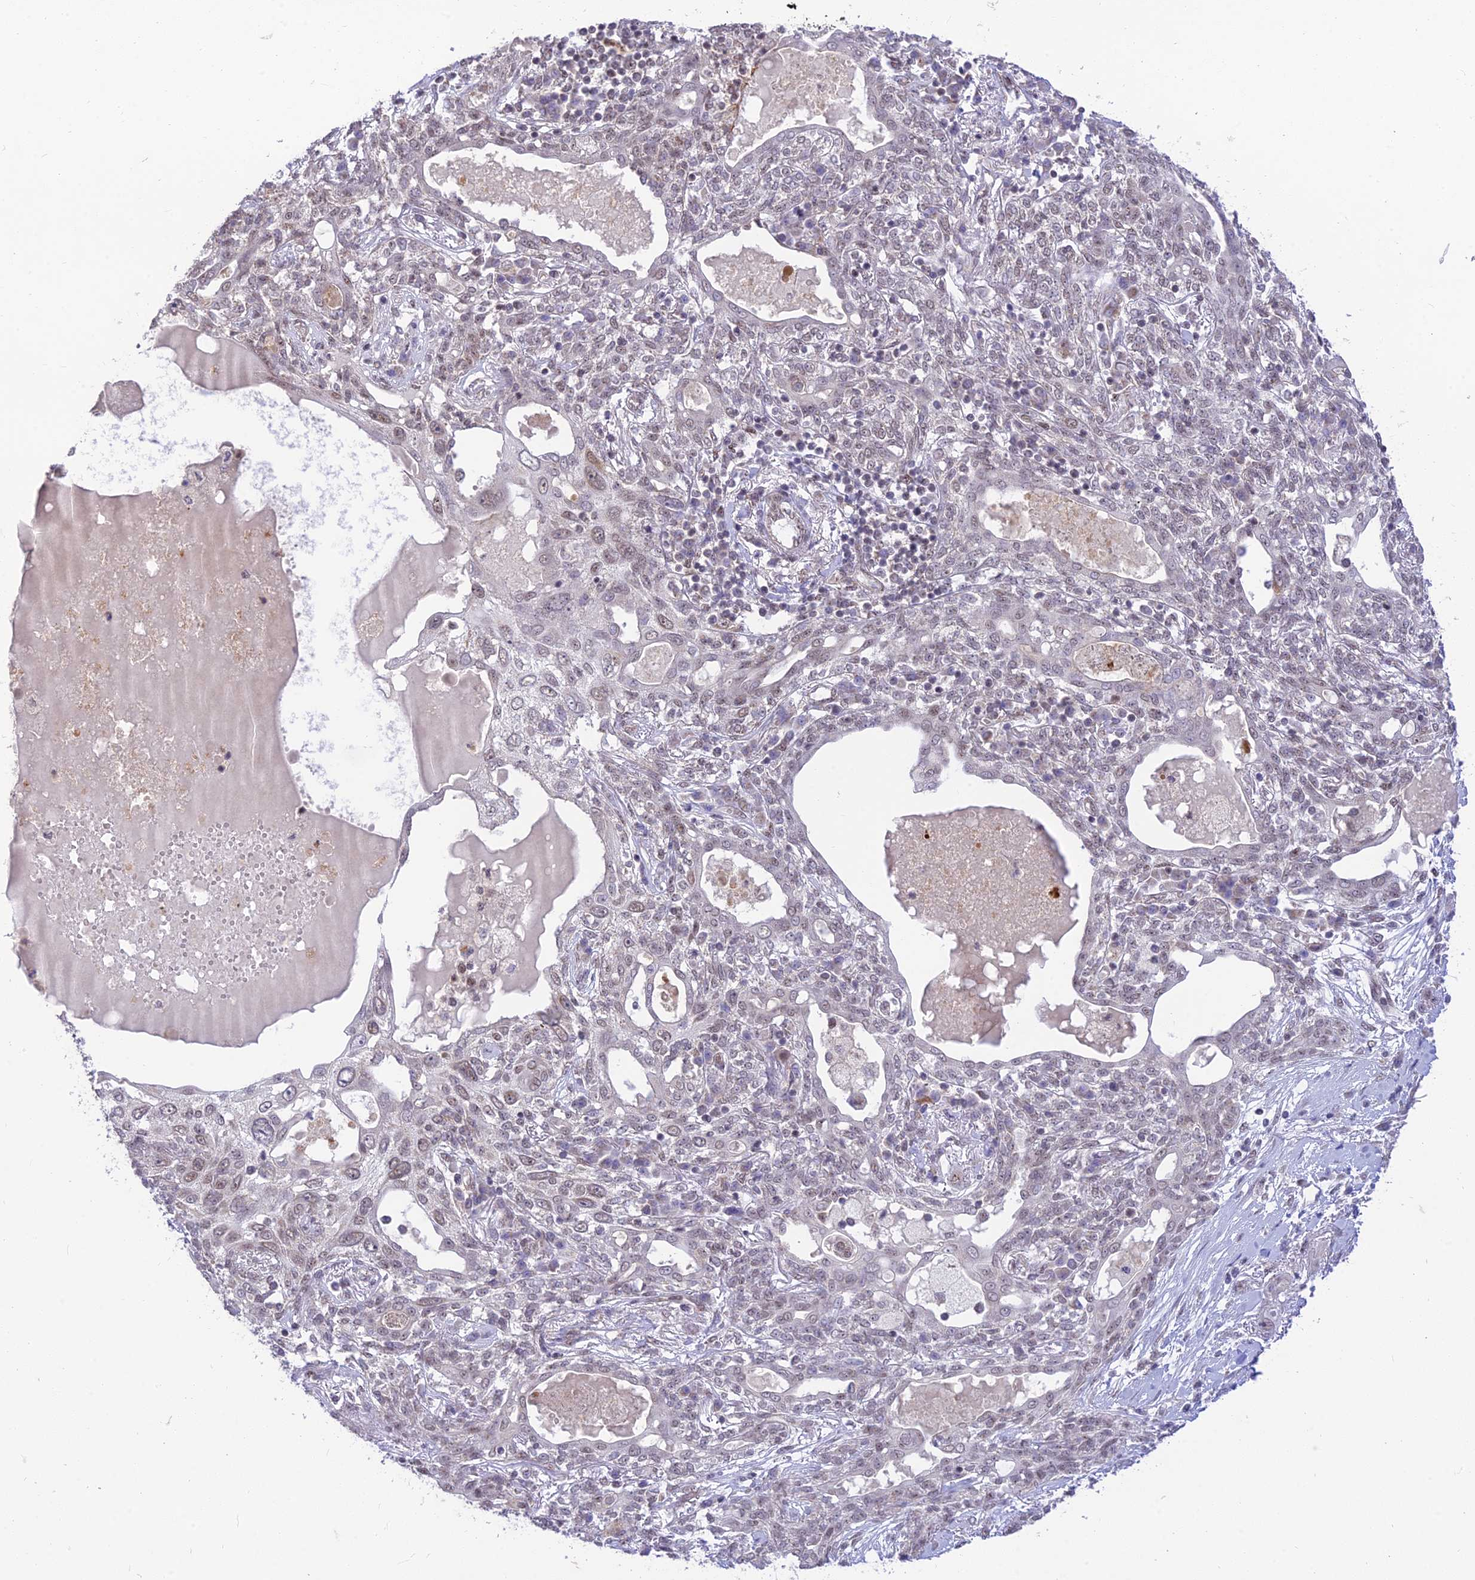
{"staining": {"intensity": "weak", "quantity": "<25%", "location": "nuclear"}, "tissue": "lung cancer", "cell_type": "Tumor cells", "image_type": "cancer", "snomed": [{"axis": "morphology", "description": "Squamous cell carcinoma, NOS"}, {"axis": "topography", "description": "Lung"}], "caption": "Tumor cells are negative for brown protein staining in lung squamous cell carcinoma.", "gene": "MICOS13", "patient": {"sex": "female", "age": 70}}